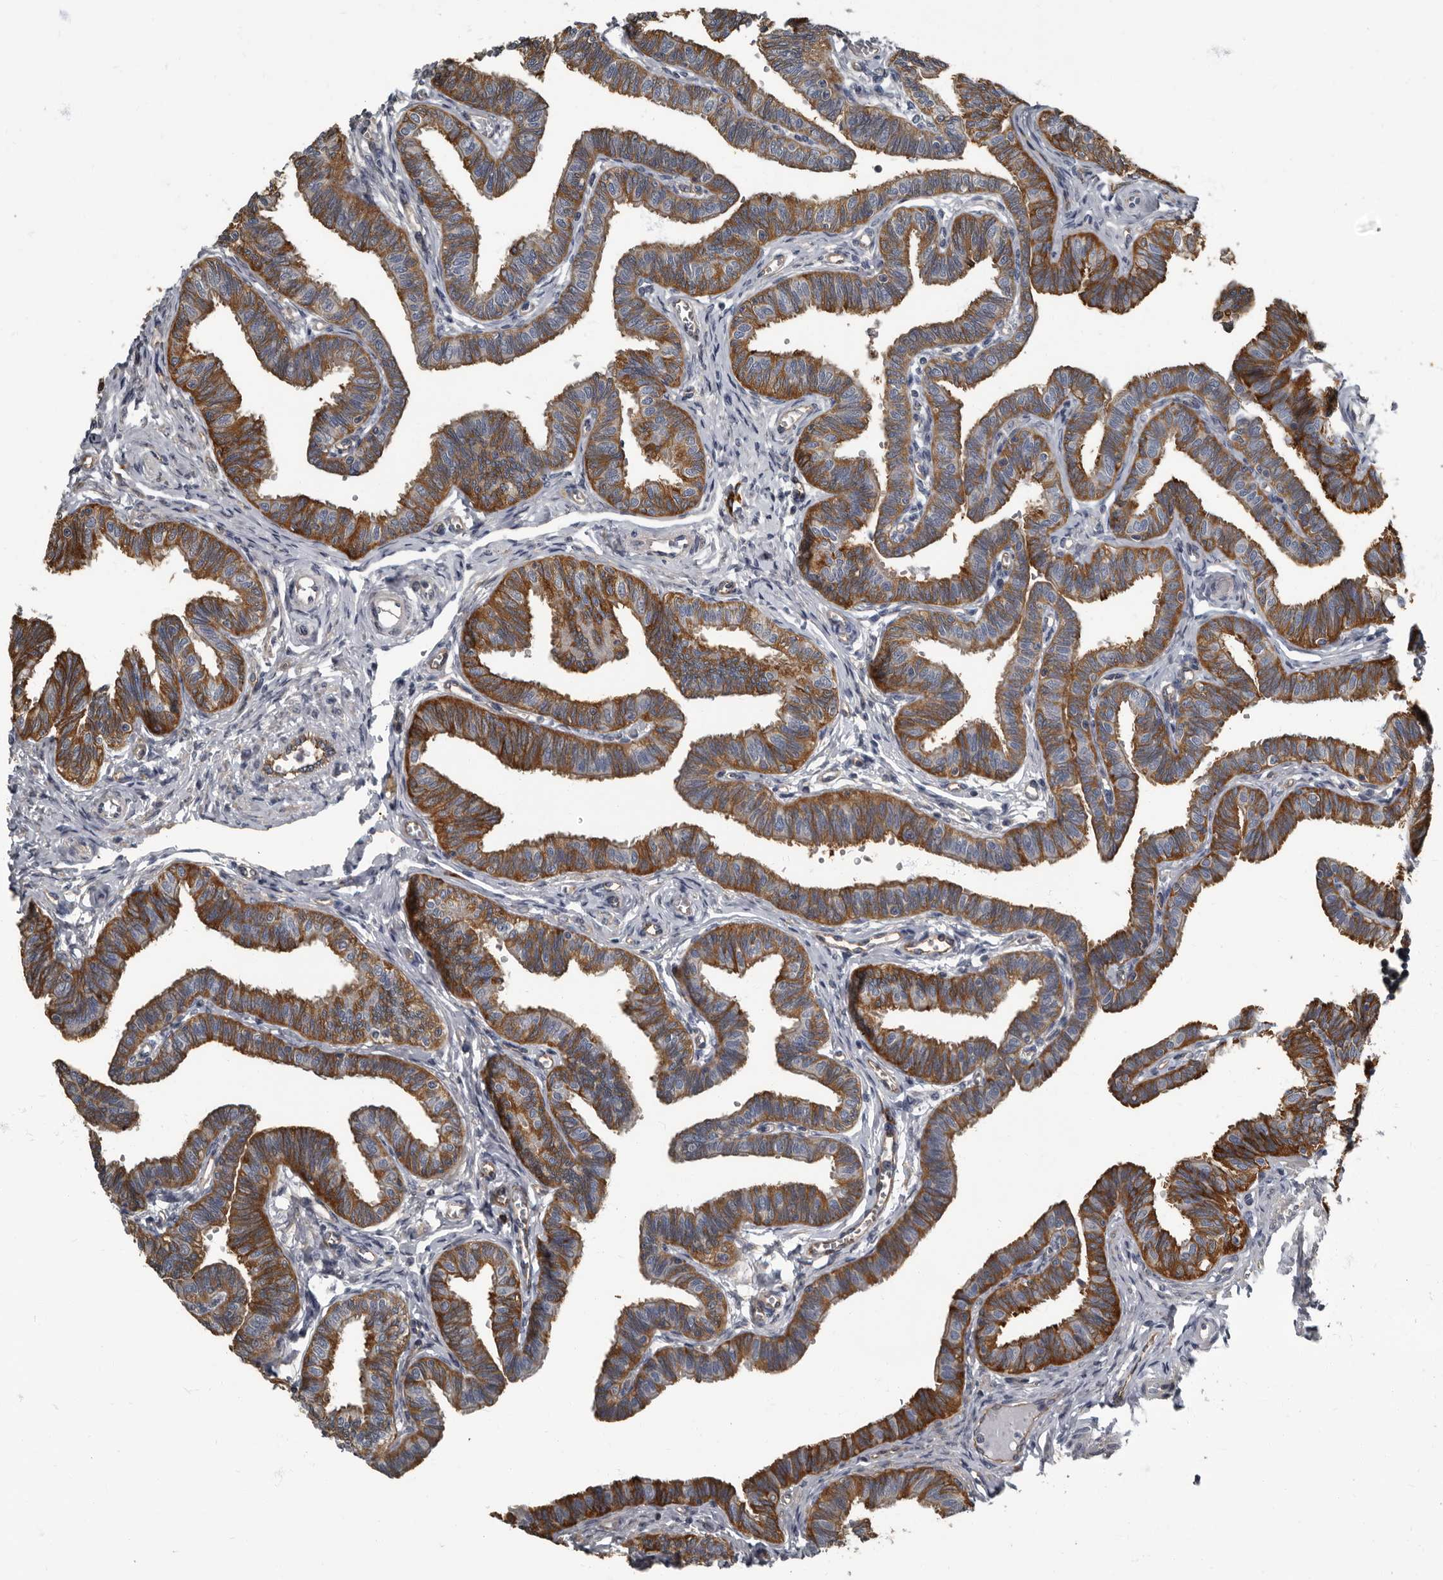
{"staining": {"intensity": "strong", "quantity": ">75%", "location": "cytoplasmic/membranous"}, "tissue": "fallopian tube", "cell_type": "Glandular cells", "image_type": "normal", "snomed": [{"axis": "morphology", "description": "Normal tissue, NOS"}, {"axis": "topography", "description": "Fallopian tube"}, {"axis": "topography", "description": "Ovary"}], "caption": "Unremarkable fallopian tube shows strong cytoplasmic/membranous expression in approximately >75% of glandular cells, visualized by immunohistochemistry.", "gene": "TPD52L1", "patient": {"sex": "female", "age": 23}}